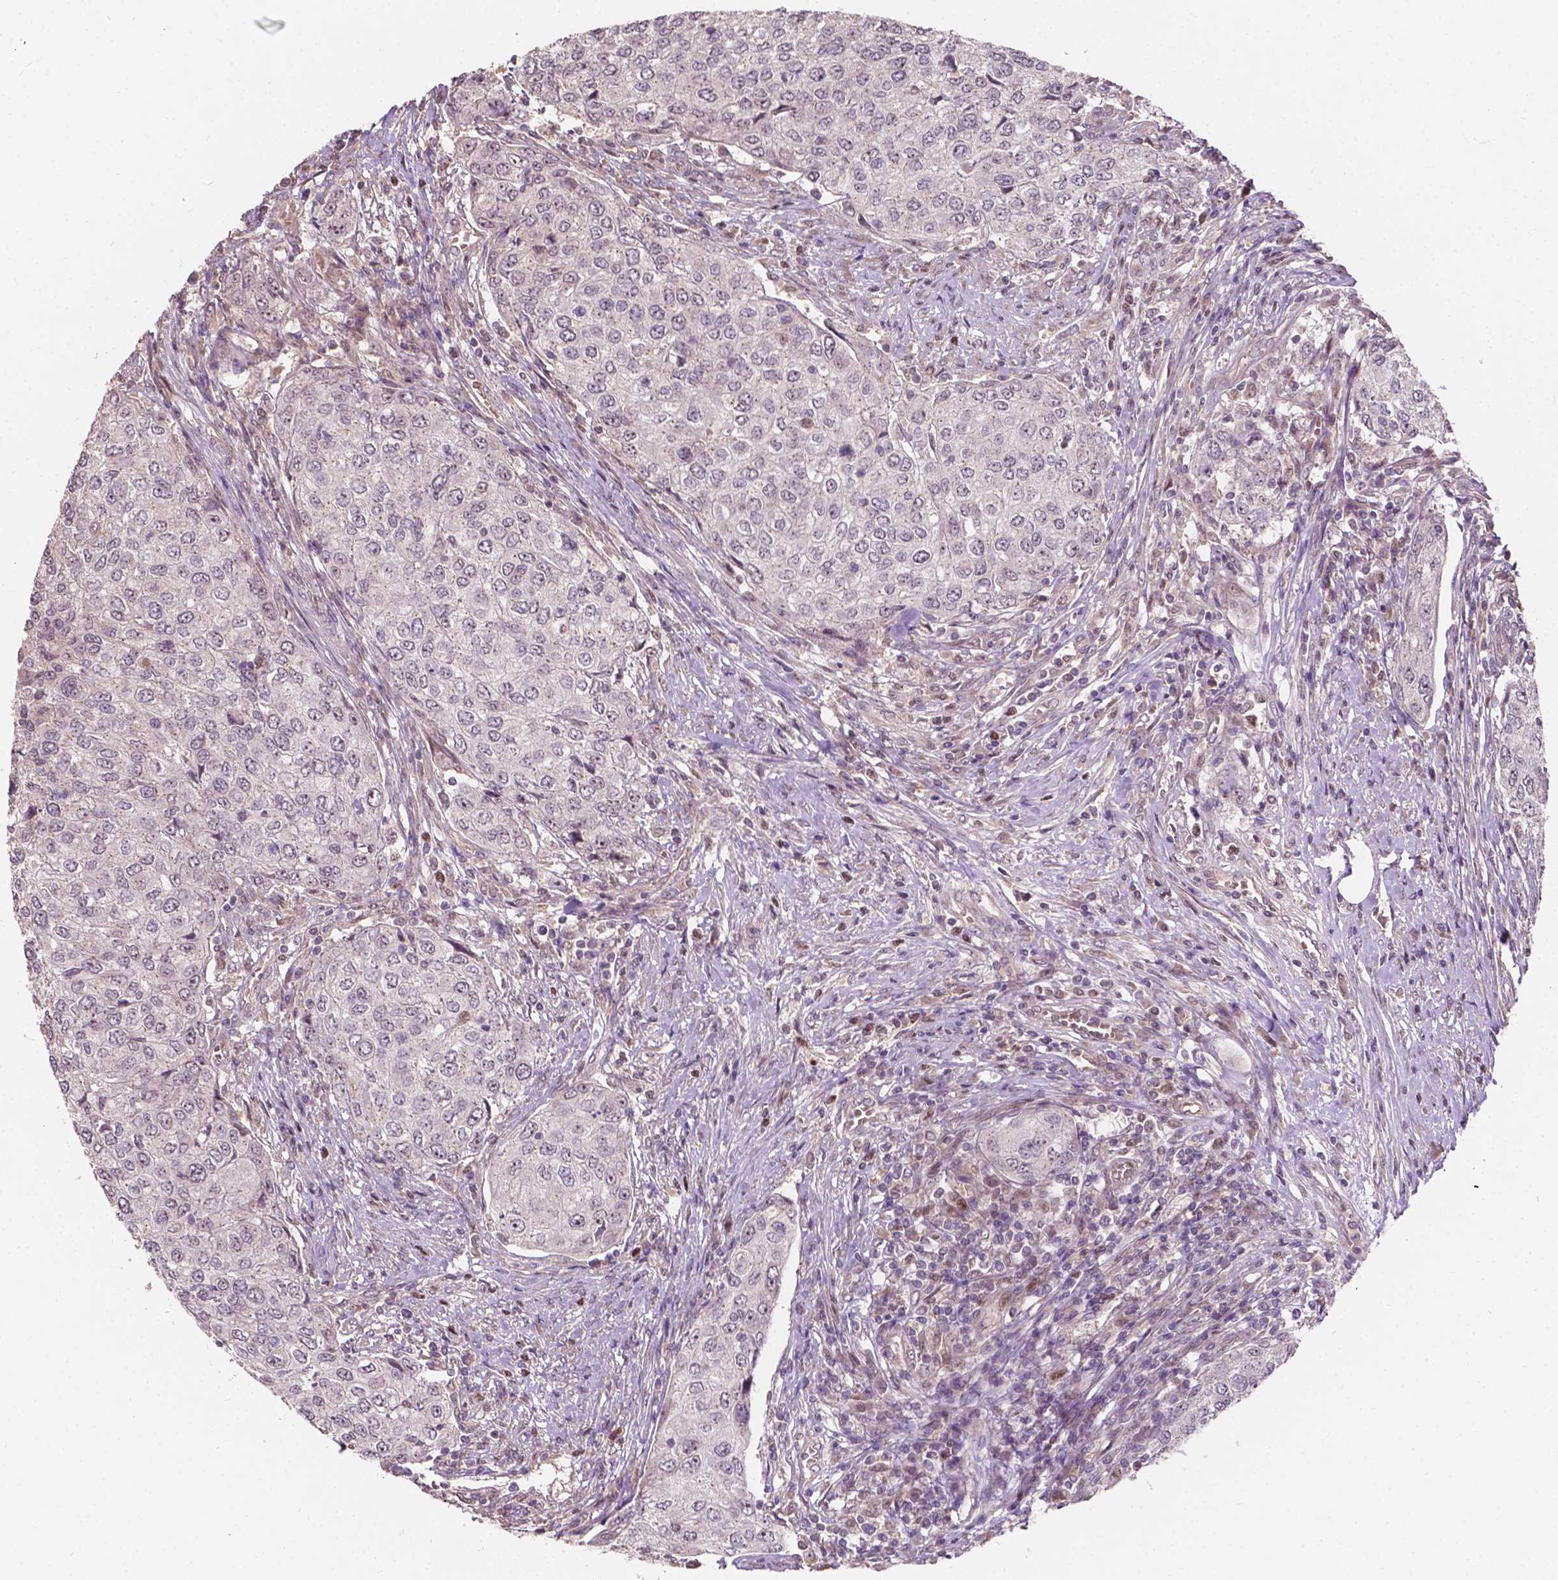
{"staining": {"intensity": "moderate", "quantity": "<25%", "location": "nuclear"}, "tissue": "urothelial cancer", "cell_type": "Tumor cells", "image_type": "cancer", "snomed": [{"axis": "morphology", "description": "Urothelial carcinoma, High grade"}, {"axis": "topography", "description": "Urinary bladder"}], "caption": "Protein staining reveals moderate nuclear staining in approximately <25% of tumor cells in high-grade urothelial carcinoma.", "gene": "DUSP16", "patient": {"sex": "female", "age": 78}}